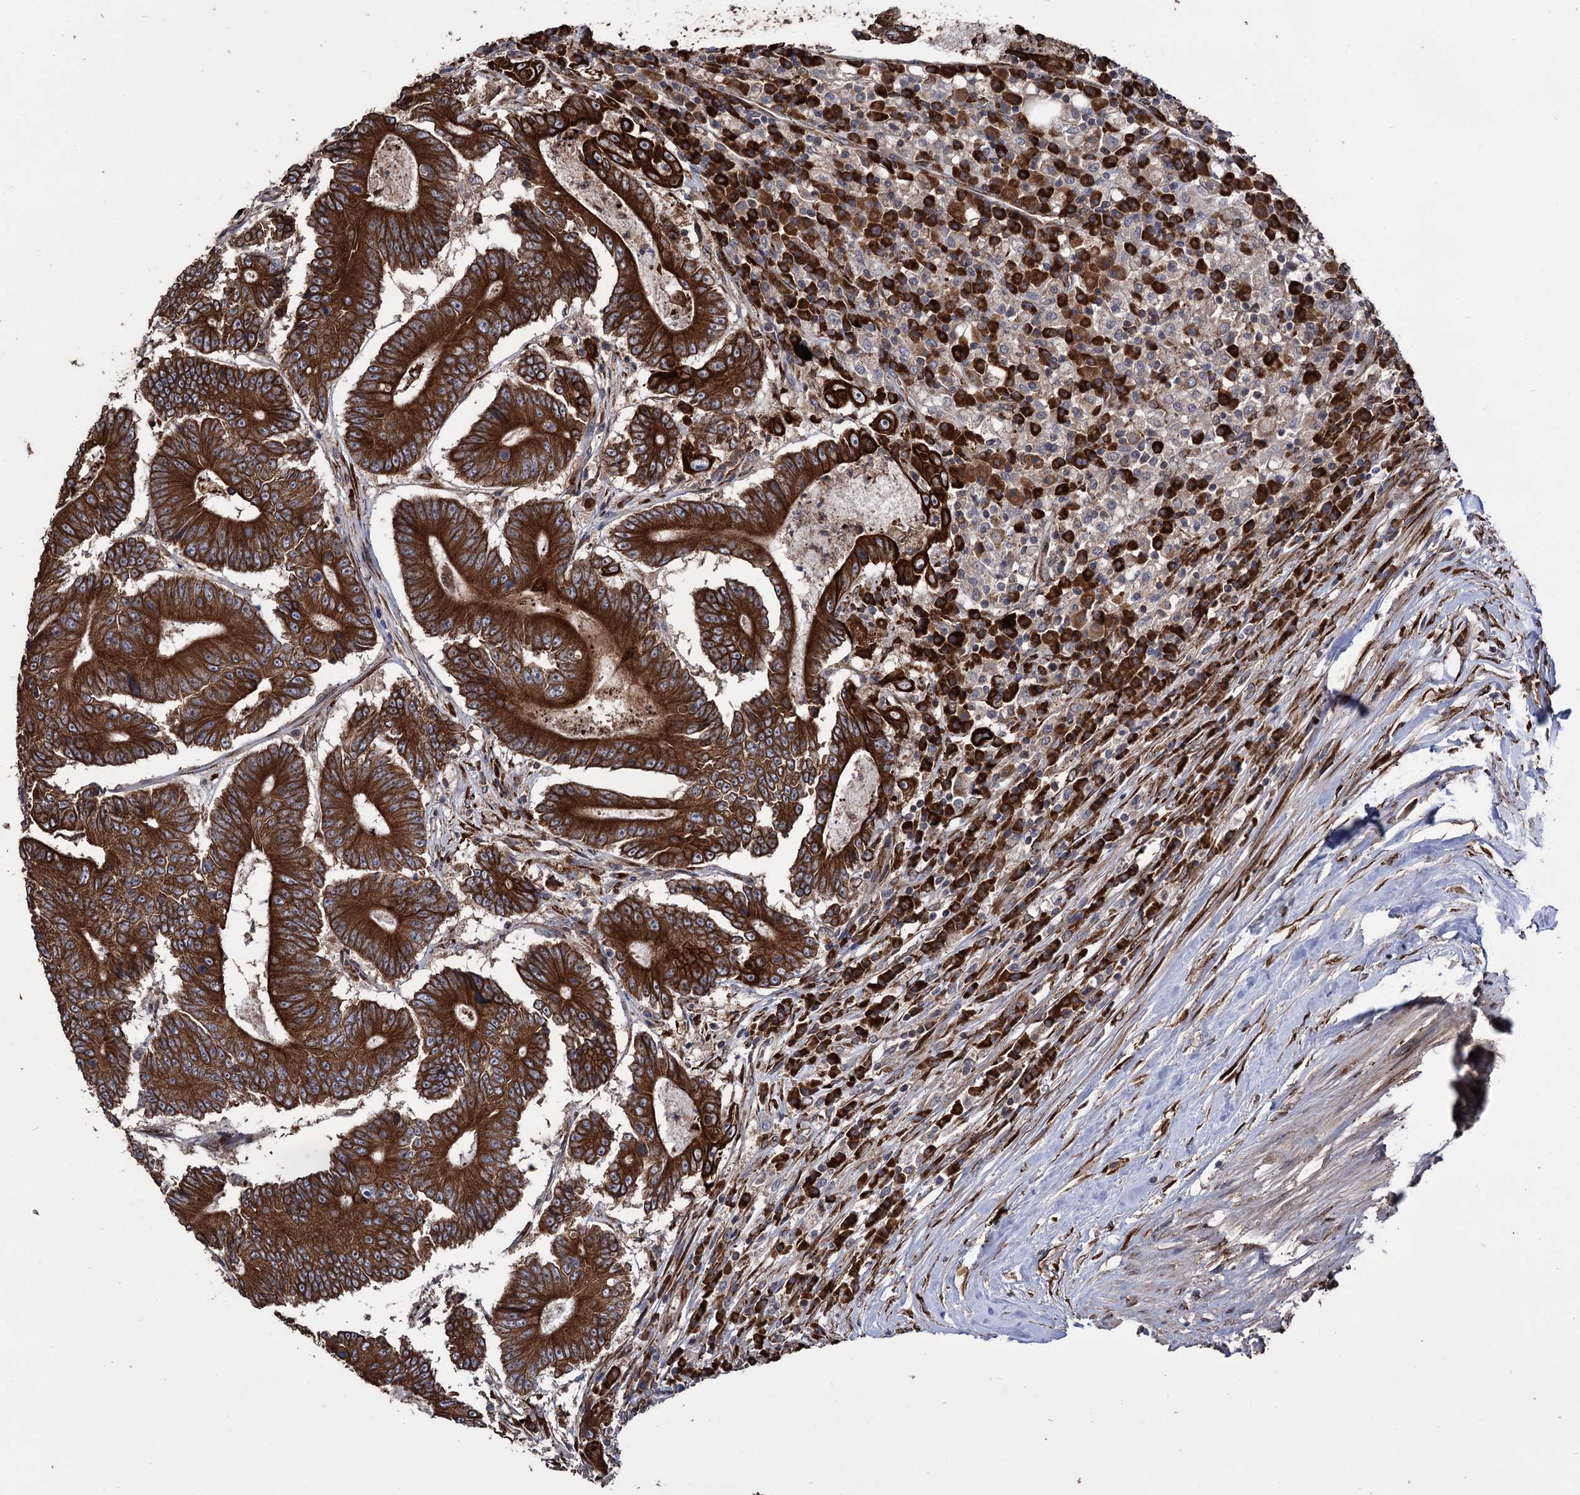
{"staining": {"intensity": "strong", "quantity": ">75%", "location": "cytoplasmic/membranous"}, "tissue": "colorectal cancer", "cell_type": "Tumor cells", "image_type": "cancer", "snomed": [{"axis": "morphology", "description": "Adenocarcinoma, NOS"}, {"axis": "topography", "description": "Colon"}], "caption": "Colorectal adenocarcinoma tissue exhibits strong cytoplasmic/membranous positivity in approximately >75% of tumor cells, visualized by immunohistochemistry.", "gene": "CDAN1", "patient": {"sex": "male", "age": 83}}